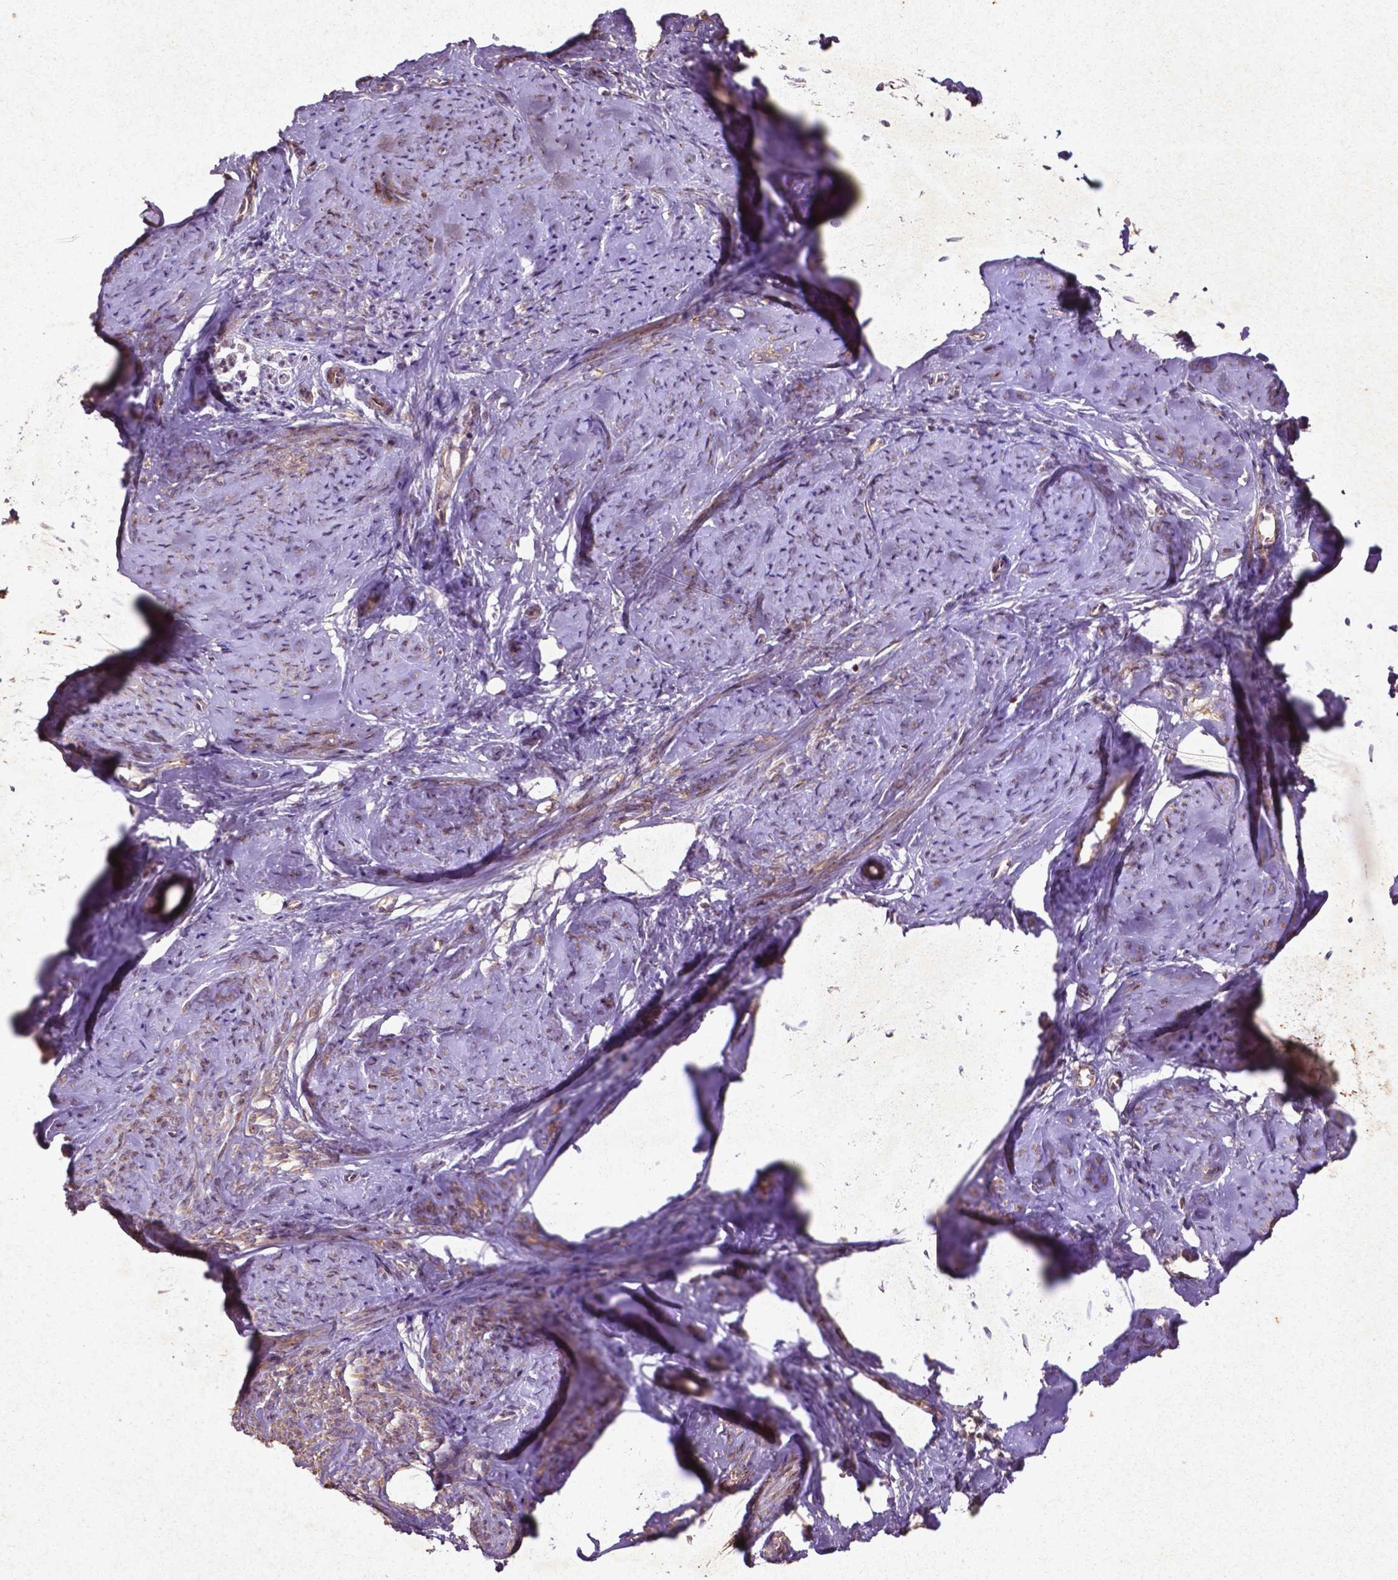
{"staining": {"intensity": "moderate", "quantity": "25%-75%", "location": "cytoplasmic/membranous"}, "tissue": "smooth muscle", "cell_type": "Smooth muscle cells", "image_type": "normal", "snomed": [{"axis": "morphology", "description": "Normal tissue, NOS"}, {"axis": "topography", "description": "Smooth muscle"}], "caption": "Protein staining of unremarkable smooth muscle demonstrates moderate cytoplasmic/membranous expression in approximately 25%-75% of smooth muscle cells. (IHC, brightfield microscopy, high magnification).", "gene": "COQ2", "patient": {"sex": "female", "age": 48}}